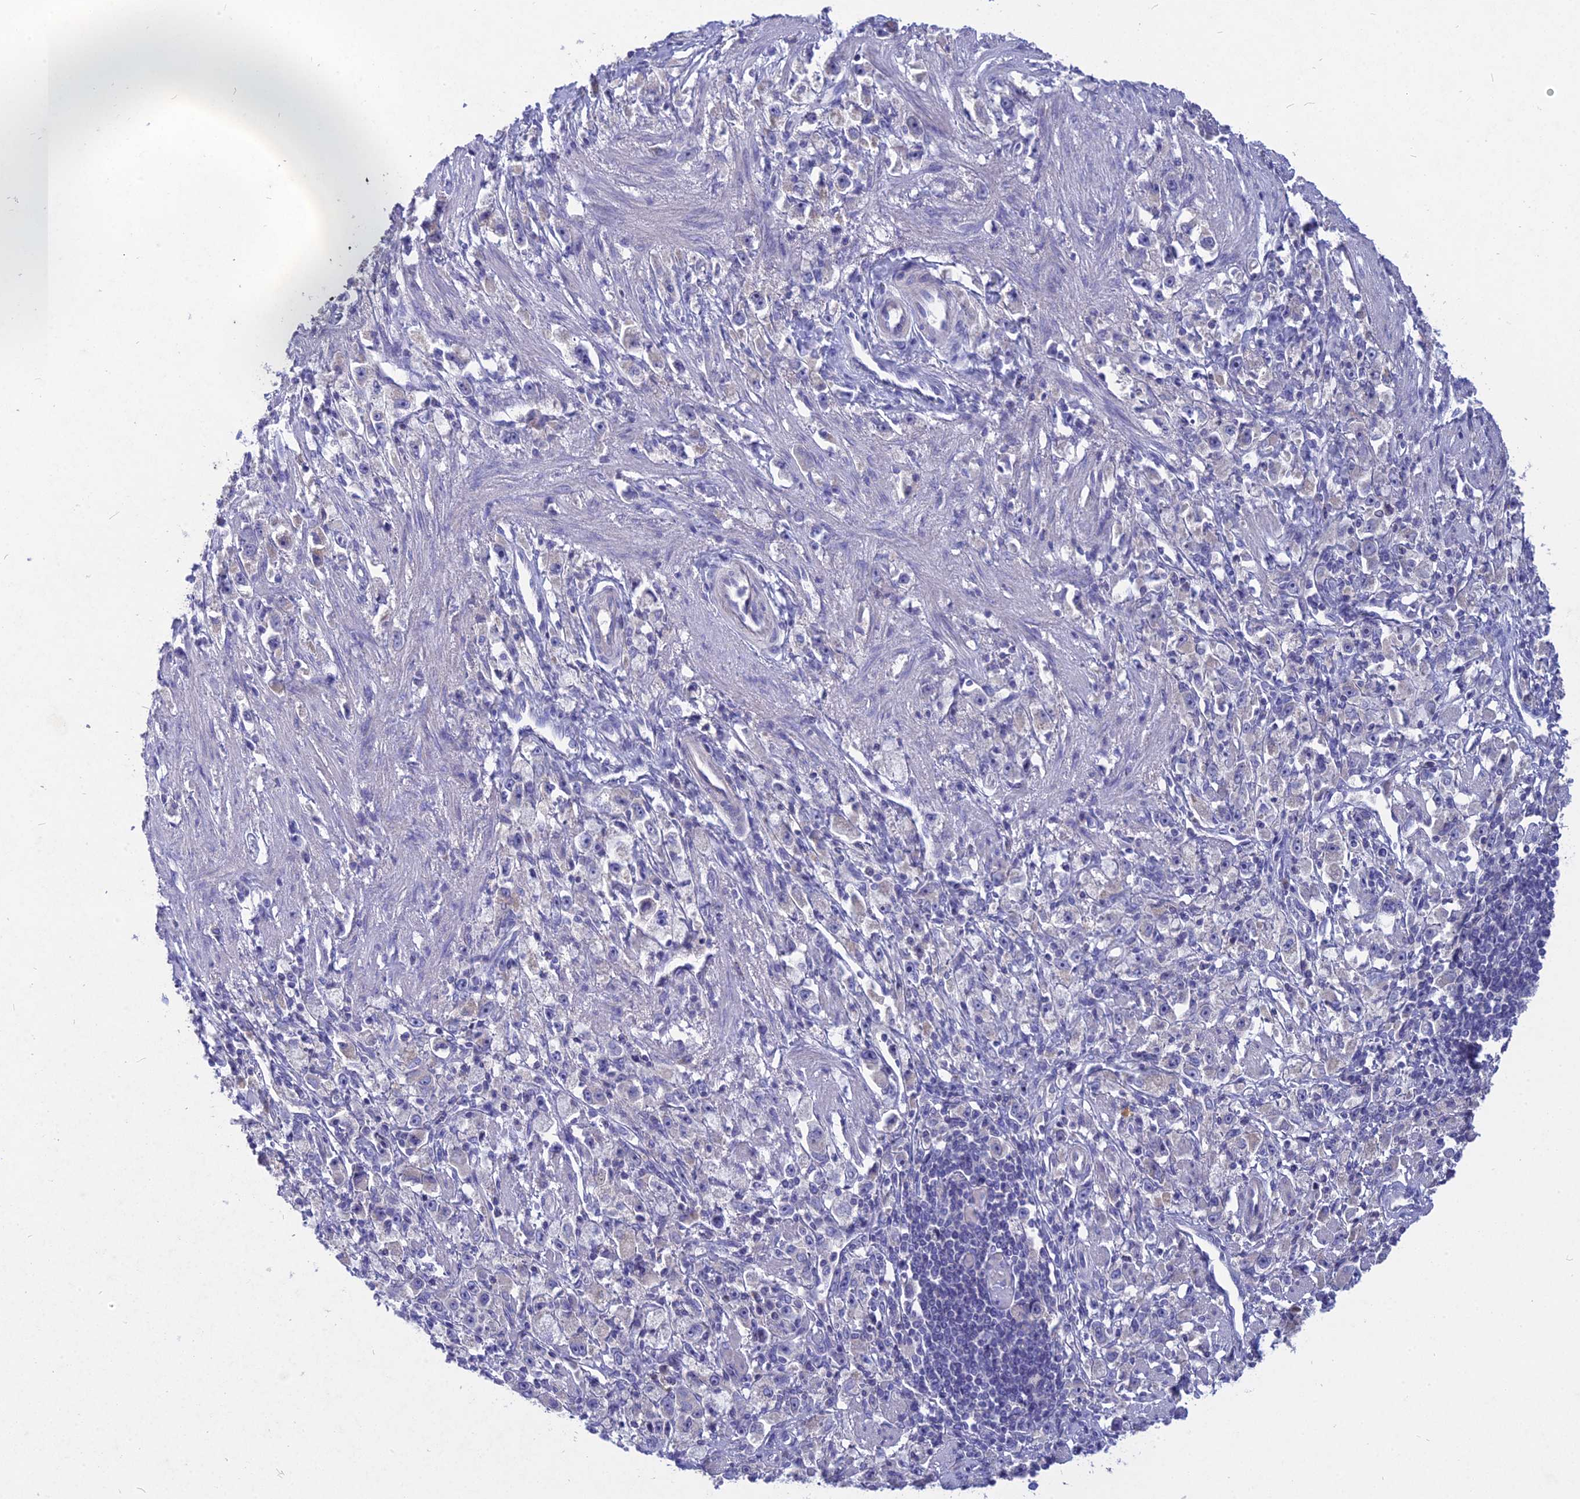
{"staining": {"intensity": "negative", "quantity": "none", "location": "none"}, "tissue": "stomach cancer", "cell_type": "Tumor cells", "image_type": "cancer", "snomed": [{"axis": "morphology", "description": "Adenocarcinoma, NOS"}, {"axis": "topography", "description": "Stomach"}], "caption": "High power microscopy histopathology image of an IHC image of adenocarcinoma (stomach), revealing no significant staining in tumor cells.", "gene": "DEFB119", "patient": {"sex": "female", "age": 59}}